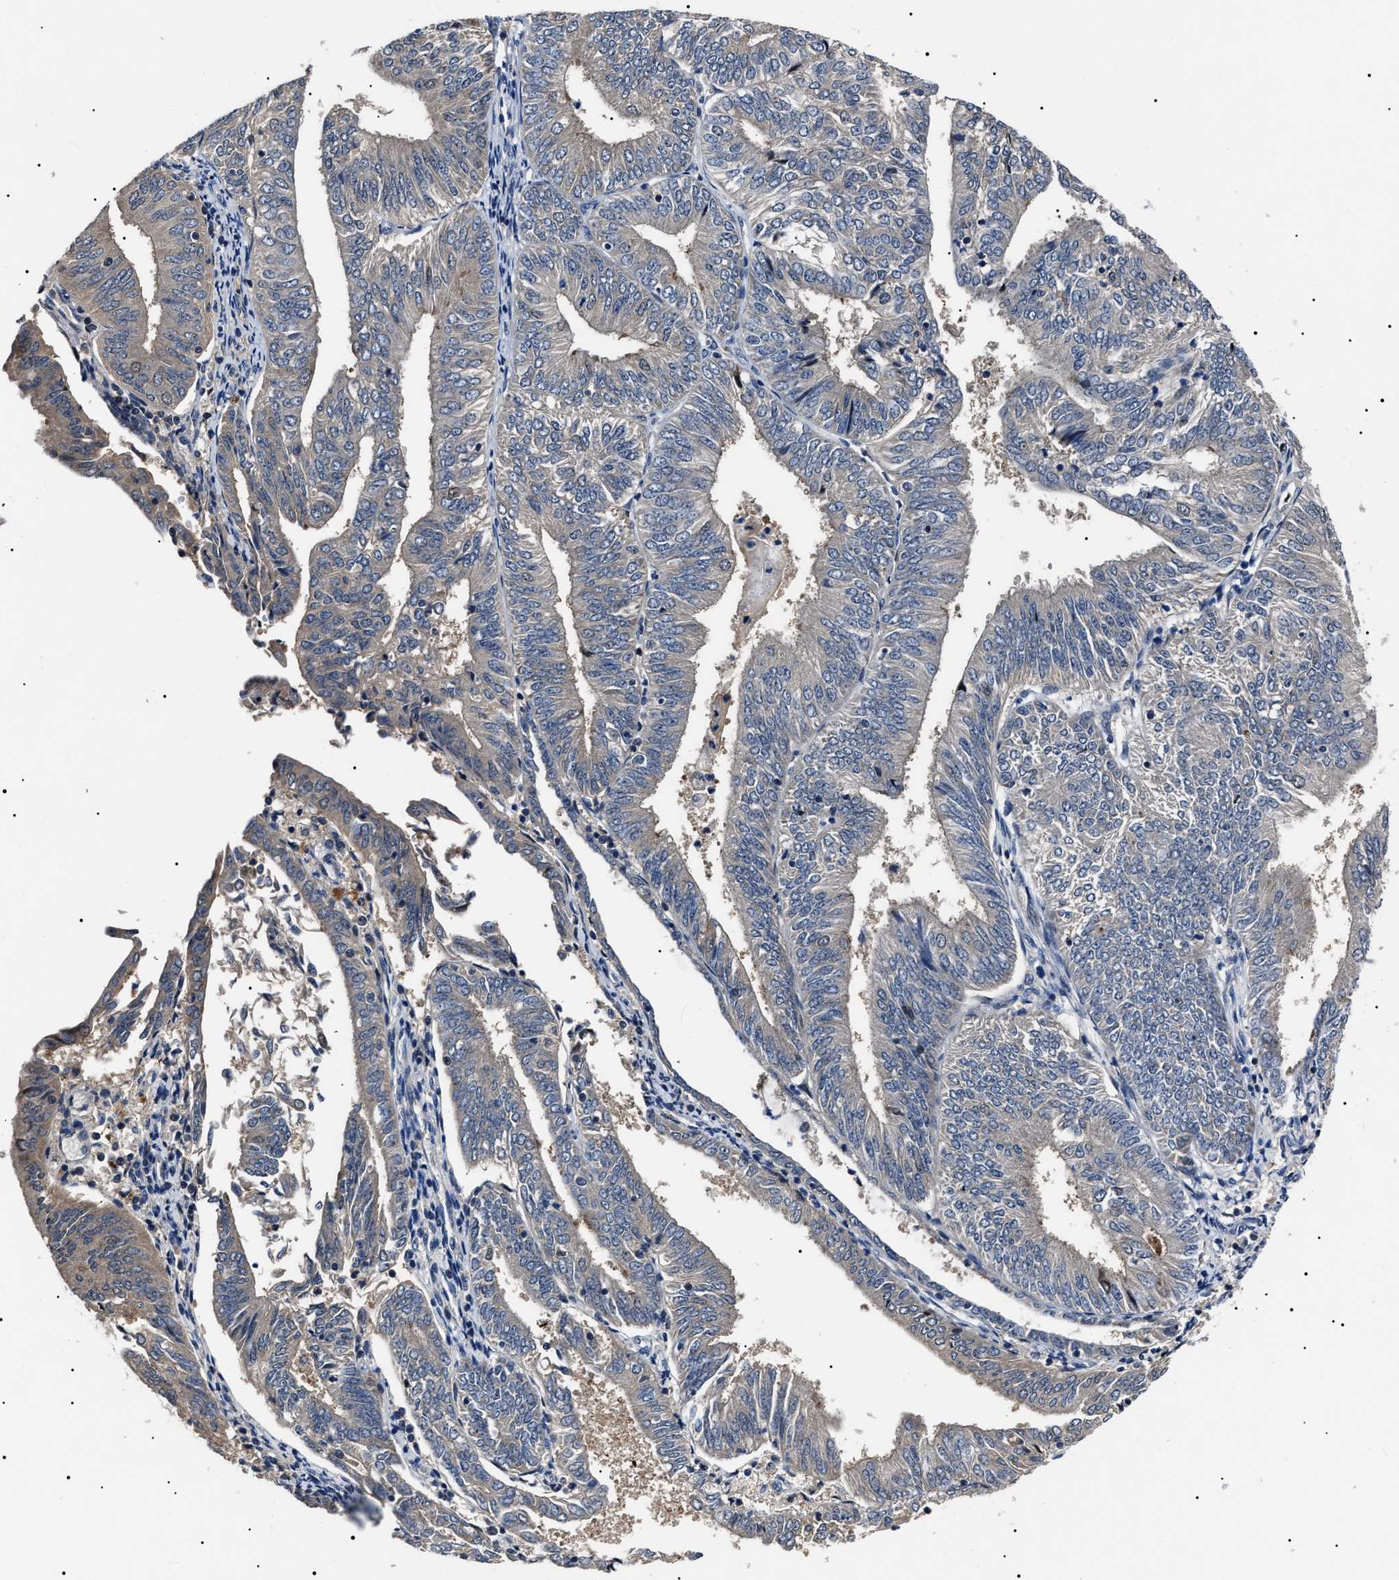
{"staining": {"intensity": "negative", "quantity": "none", "location": "none"}, "tissue": "endometrial cancer", "cell_type": "Tumor cells", "image_type": "cancer", "snomed": [{"axis": "morphology", "description": "Adenocarcinoma, NOS"}, {"axis": "topography", "description": "Endometrium"}], "caption": "This is an immunohistochemistry (IHC) micrograph of human endometrial adenocarcinoma. There is no positivity in tumor cells.", "gene": "IFT81", "patient": {"sex": "female", "age": 58}}